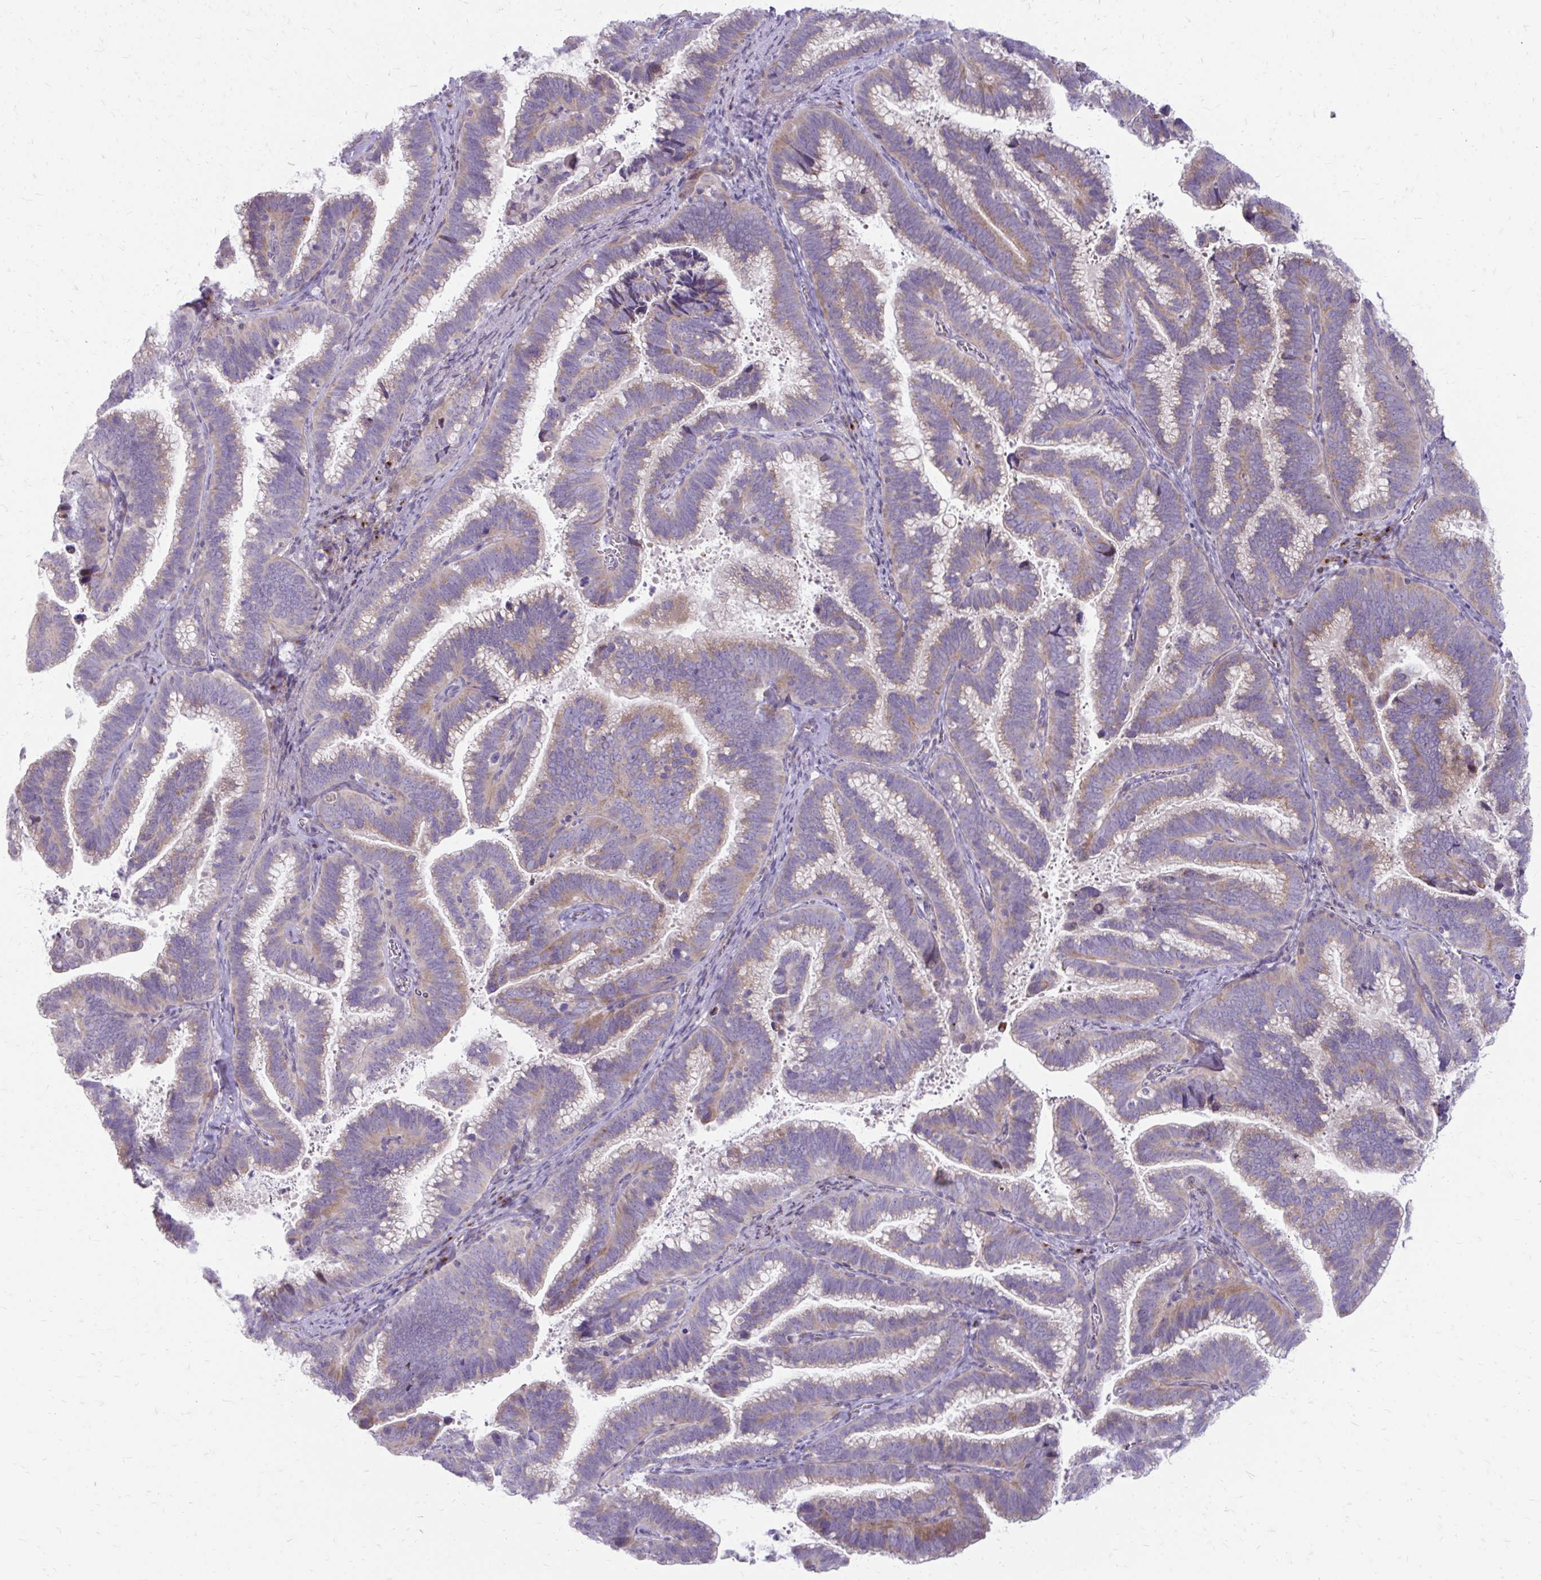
{"staining": {"intensity": "weak", "quantity": "25%-75%", "location": "cytoplasmic/membranous"}, "tissue": "cervical cancer", "cell_type": "Tumor cells", "image_type": "cancer", "snomed": [{"axis": "morphology", "description": "Adenocarcinoma, NOS"}, {"axis": "topography", "description": "Cervix"}], "caption": "This micrograph shows cervical cancer stained with immunohistochemistry (IHC) to label a protein in brown. The cytoplasmic/membranous of tumor cells show weak positivity for the protein. Nuclei are counter-stained blue.", "gene": "FUNDC2", "patient": {"sex": "female", "age": 61}}